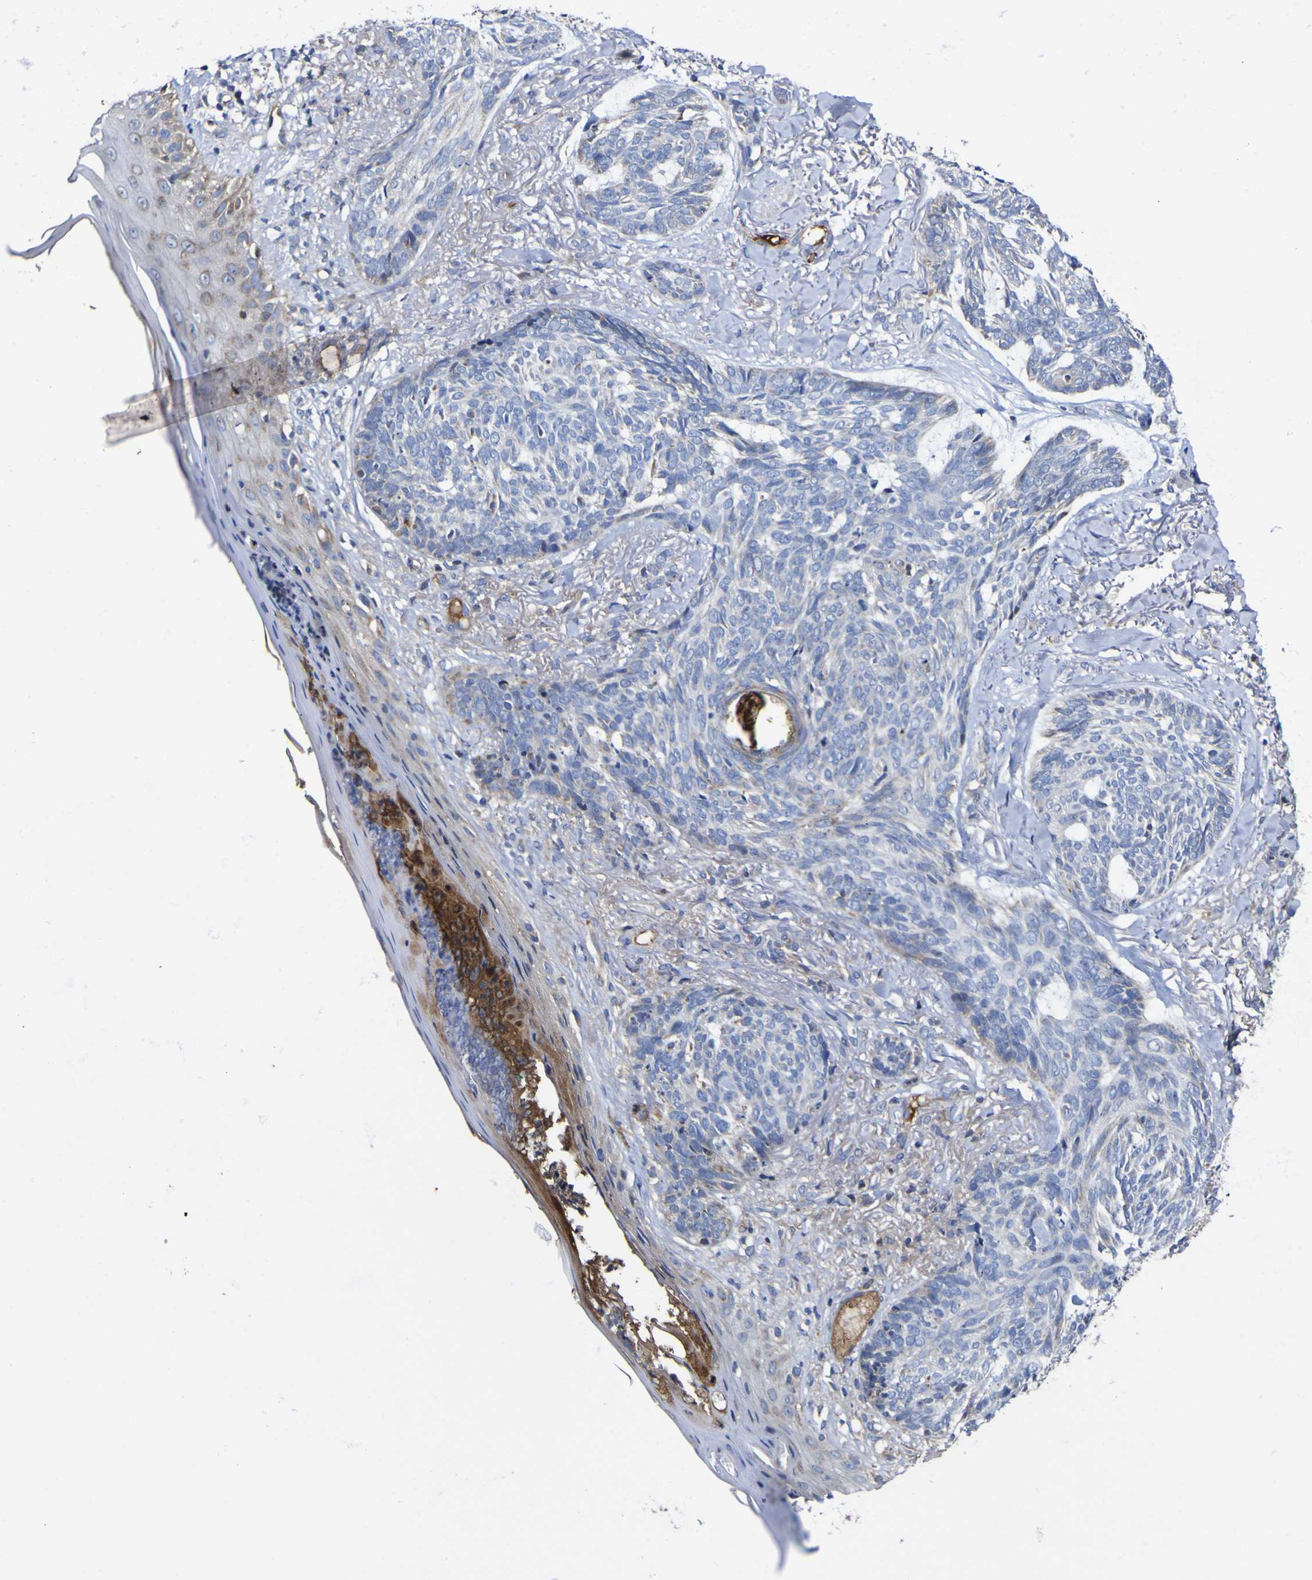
{"staining": {"intensity": "negative", "quantity": "none", "location": "none"}, "tissue": "skin cancer", "cell_type": "Tumor cells", "image_type": "cancer", "snomed": [{"axis": "morphology", "description": "Basal cell carcinoma"}, {"axis": "topography", "description": "Skin"}], "caption": "Human skin cancer (basal cell carcinoma) stained for a protein using immunohistochemistry (IHC) reveals no positivity in tumor cells.", "gene": "CCDC90B", "patient": {"sex": "male", "age": 43}}